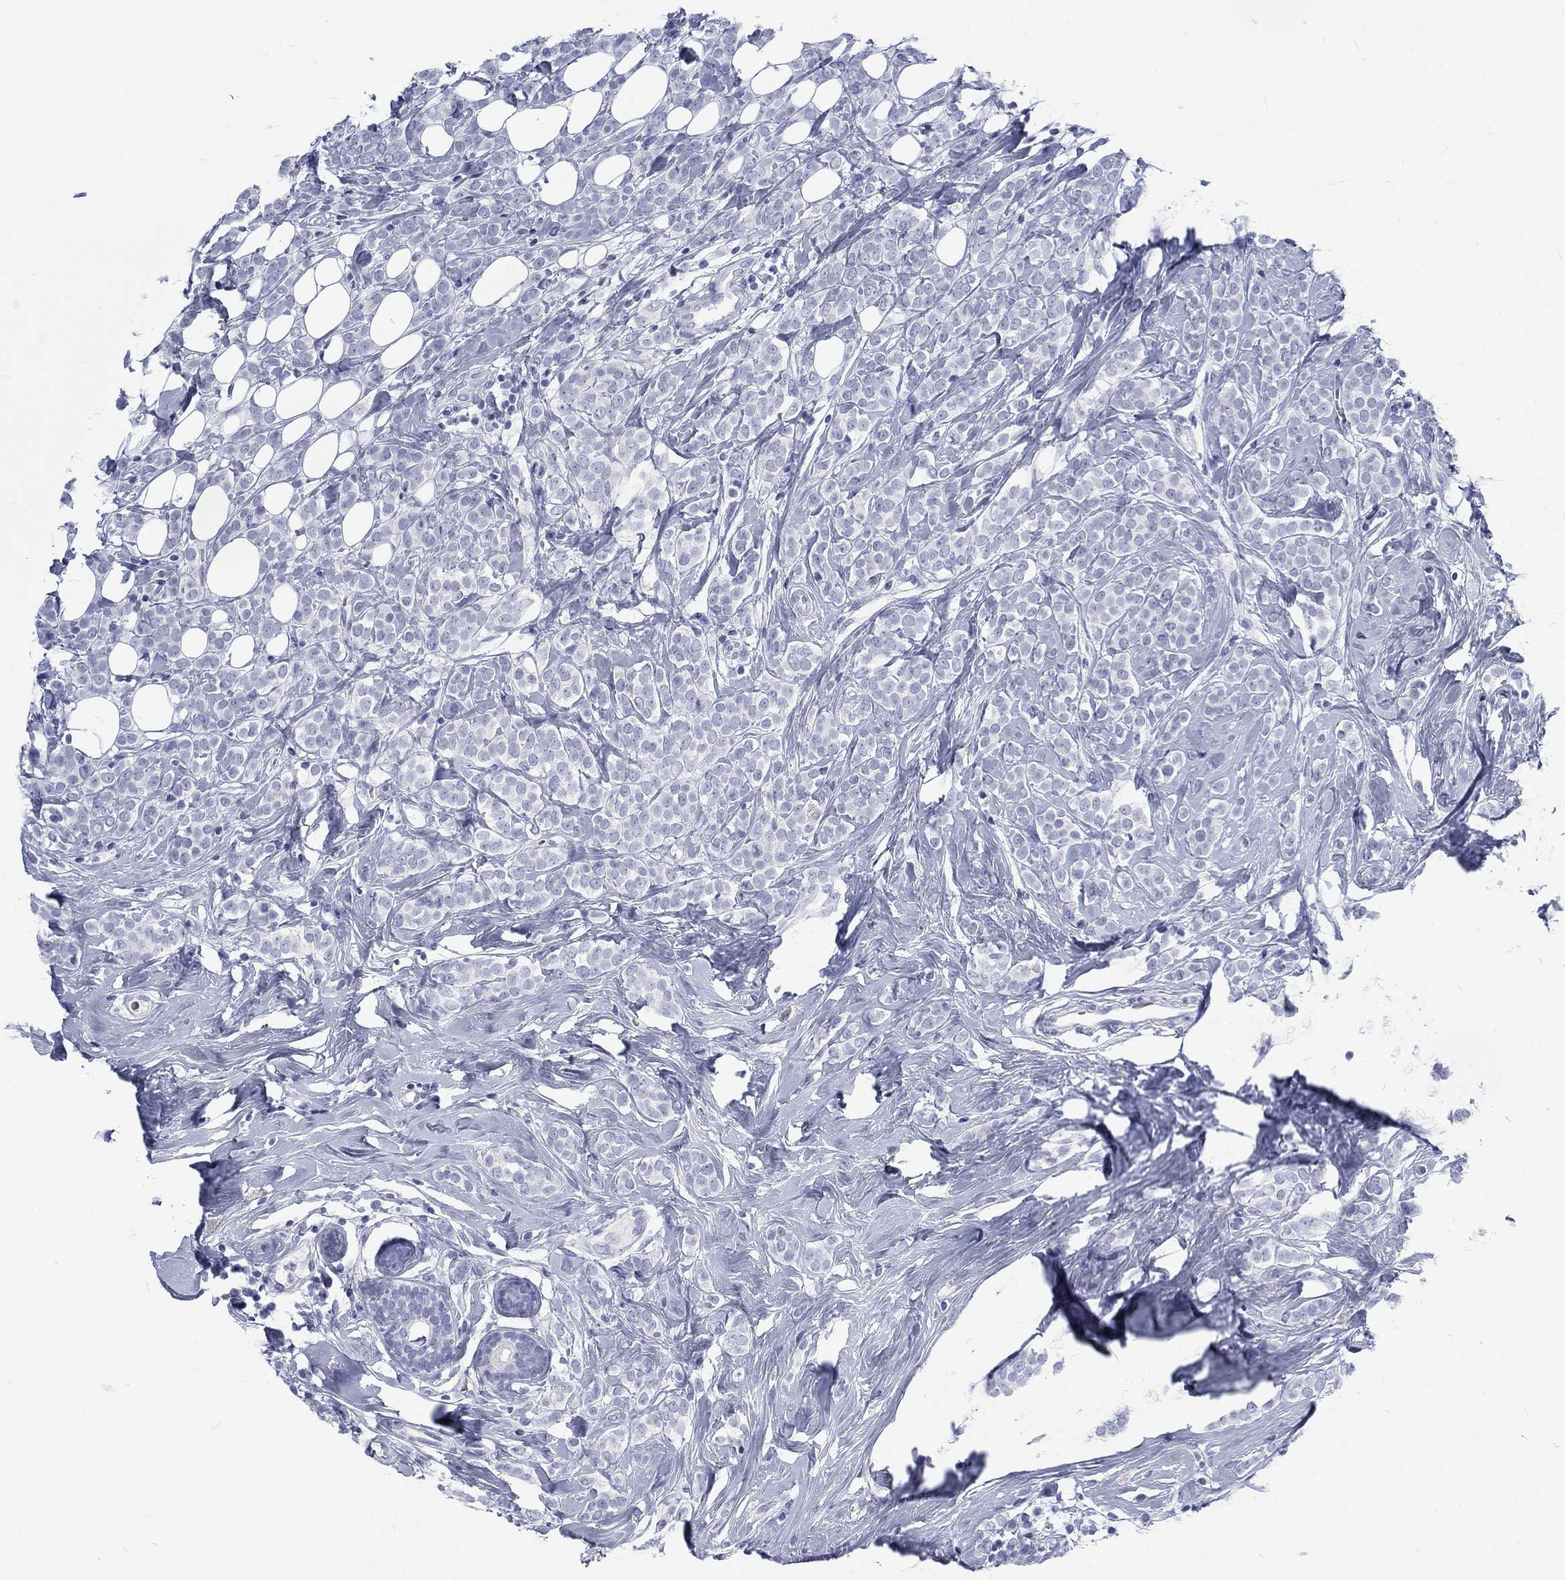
{"staining": {"intensity": "negative", "quantity": "none", "location": "none"}, "tissue": "breast cancer", "cell_type": "Tumor cells", "image_type": "cancer", "snomed": [{"axis": "morphology", "description": "Lobular carcinoma"}, {"axis": "topography", "description": "Breast"}], "caption": "Human lobular carcinoma (breast) stained for a protein using IHC demonstrates no positivity in tumor cells.", "gene": "CALB1", "patient": {"sex": "female", "age": 49}}